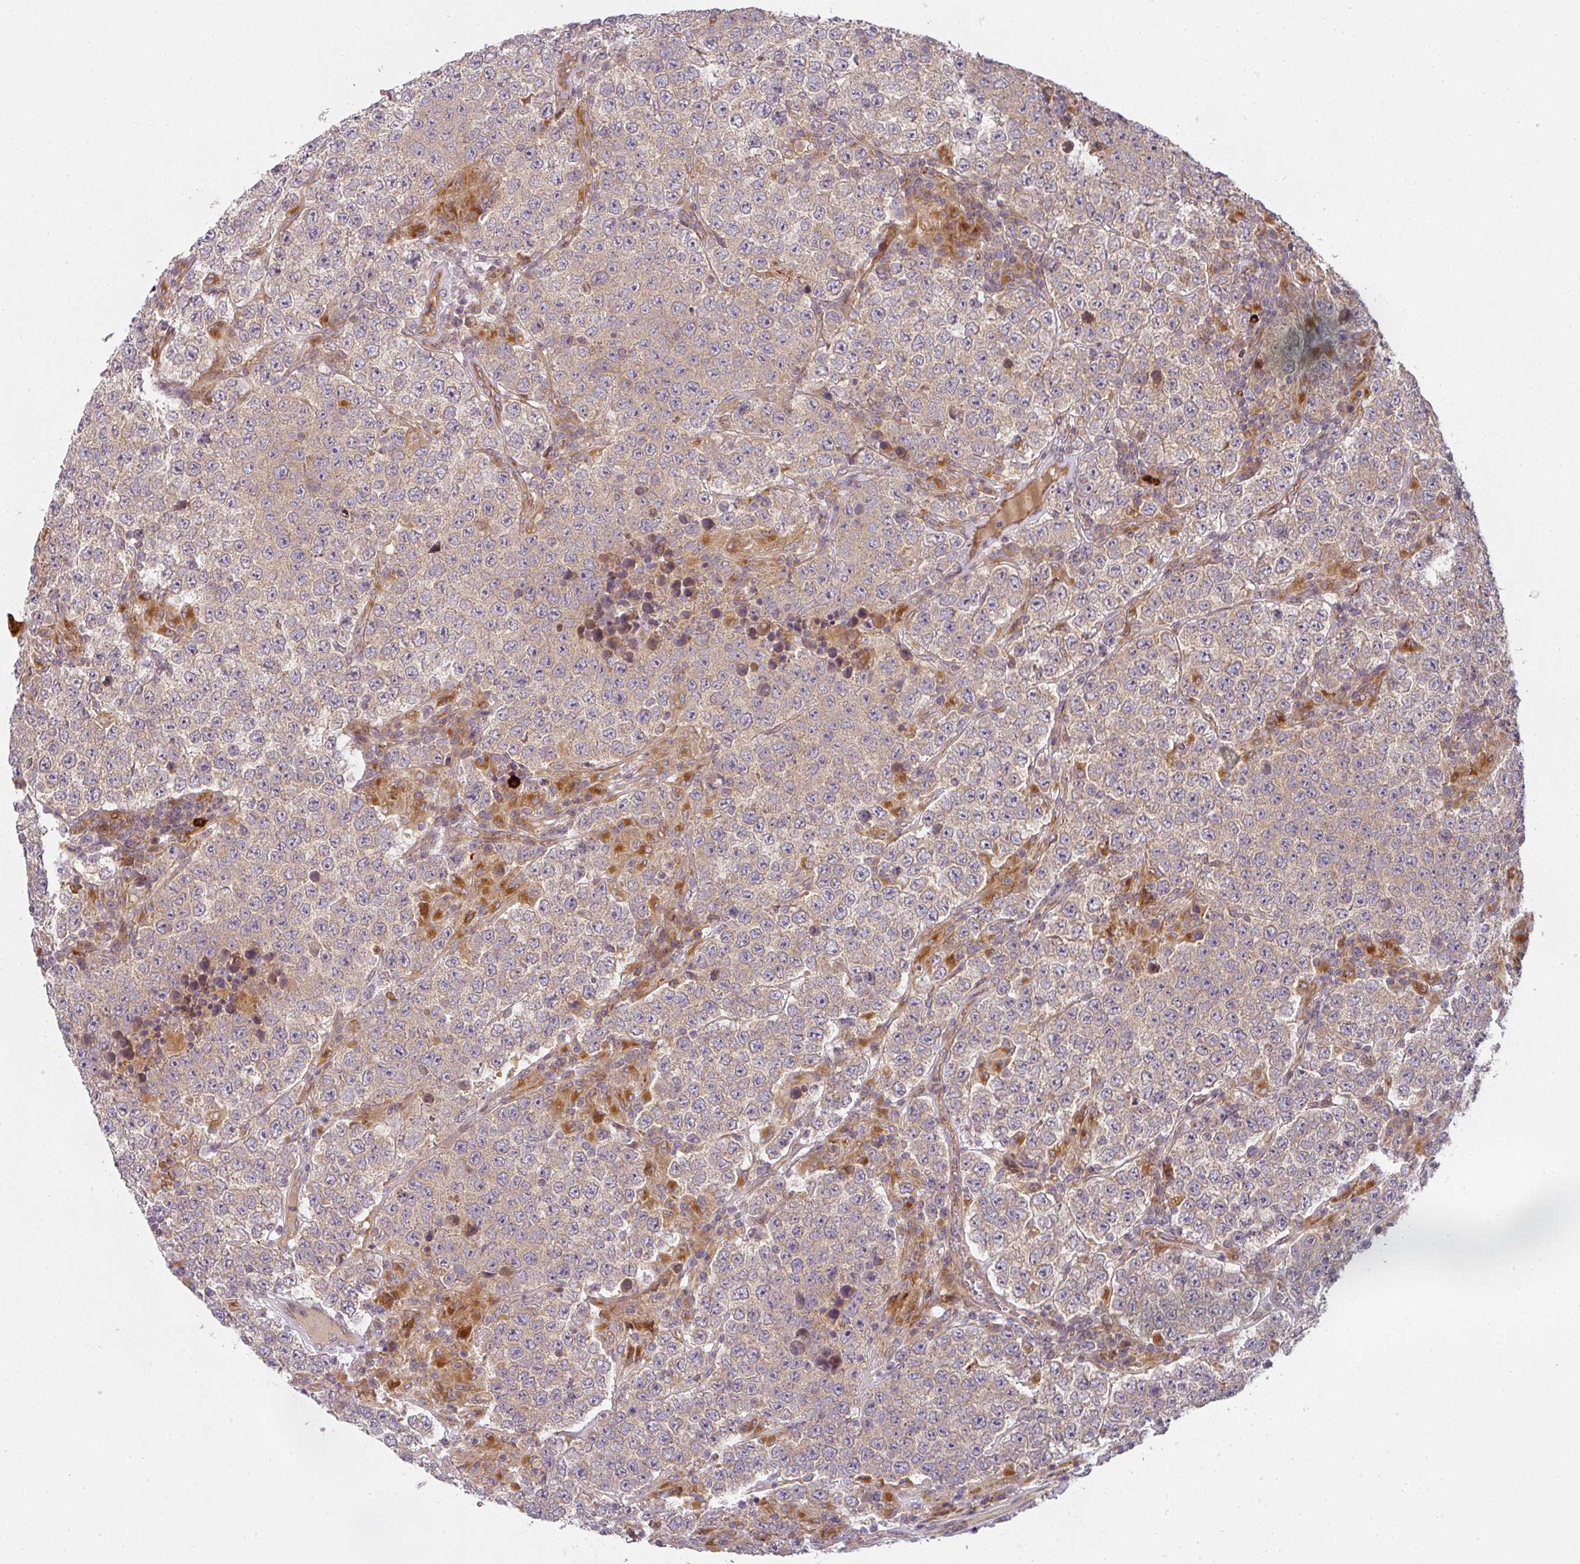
{"staining": {"intensity": "weak", "quantity": "25%-75%", "location": "cytoplasmic/membranous"}, "tissue": "testis cancer", "cell_type": "Tumor cells", "image_type": "cancer", "snomed": [{"axis": "morphology", "description": "Normal tissue, NOS"}, {"axis": "morphology", "description": "Urothelial carcinoma, High grade"}, {"axis": "morphology", "description": "Seminoma, NOS"}, {"axis": "morphology", "description": "Carcinoma, Embryonal, NOS"}, {"axis": "topography", "description": "Urinary bladder"}, {"axis": "topography", "description": "Testis"}], "caption": "Immunohistochemical staining of testis cancer reveals weak cytoplasmic/membranous protein expression in about 25%-75% of tumor cells. The protein is stained brown, and the nuclei are stained in blue (DAB IHC with brightfield microscopy, high magnification).", "gene": "CNOT1", "patient": {"sex": "male", "age": 41}}